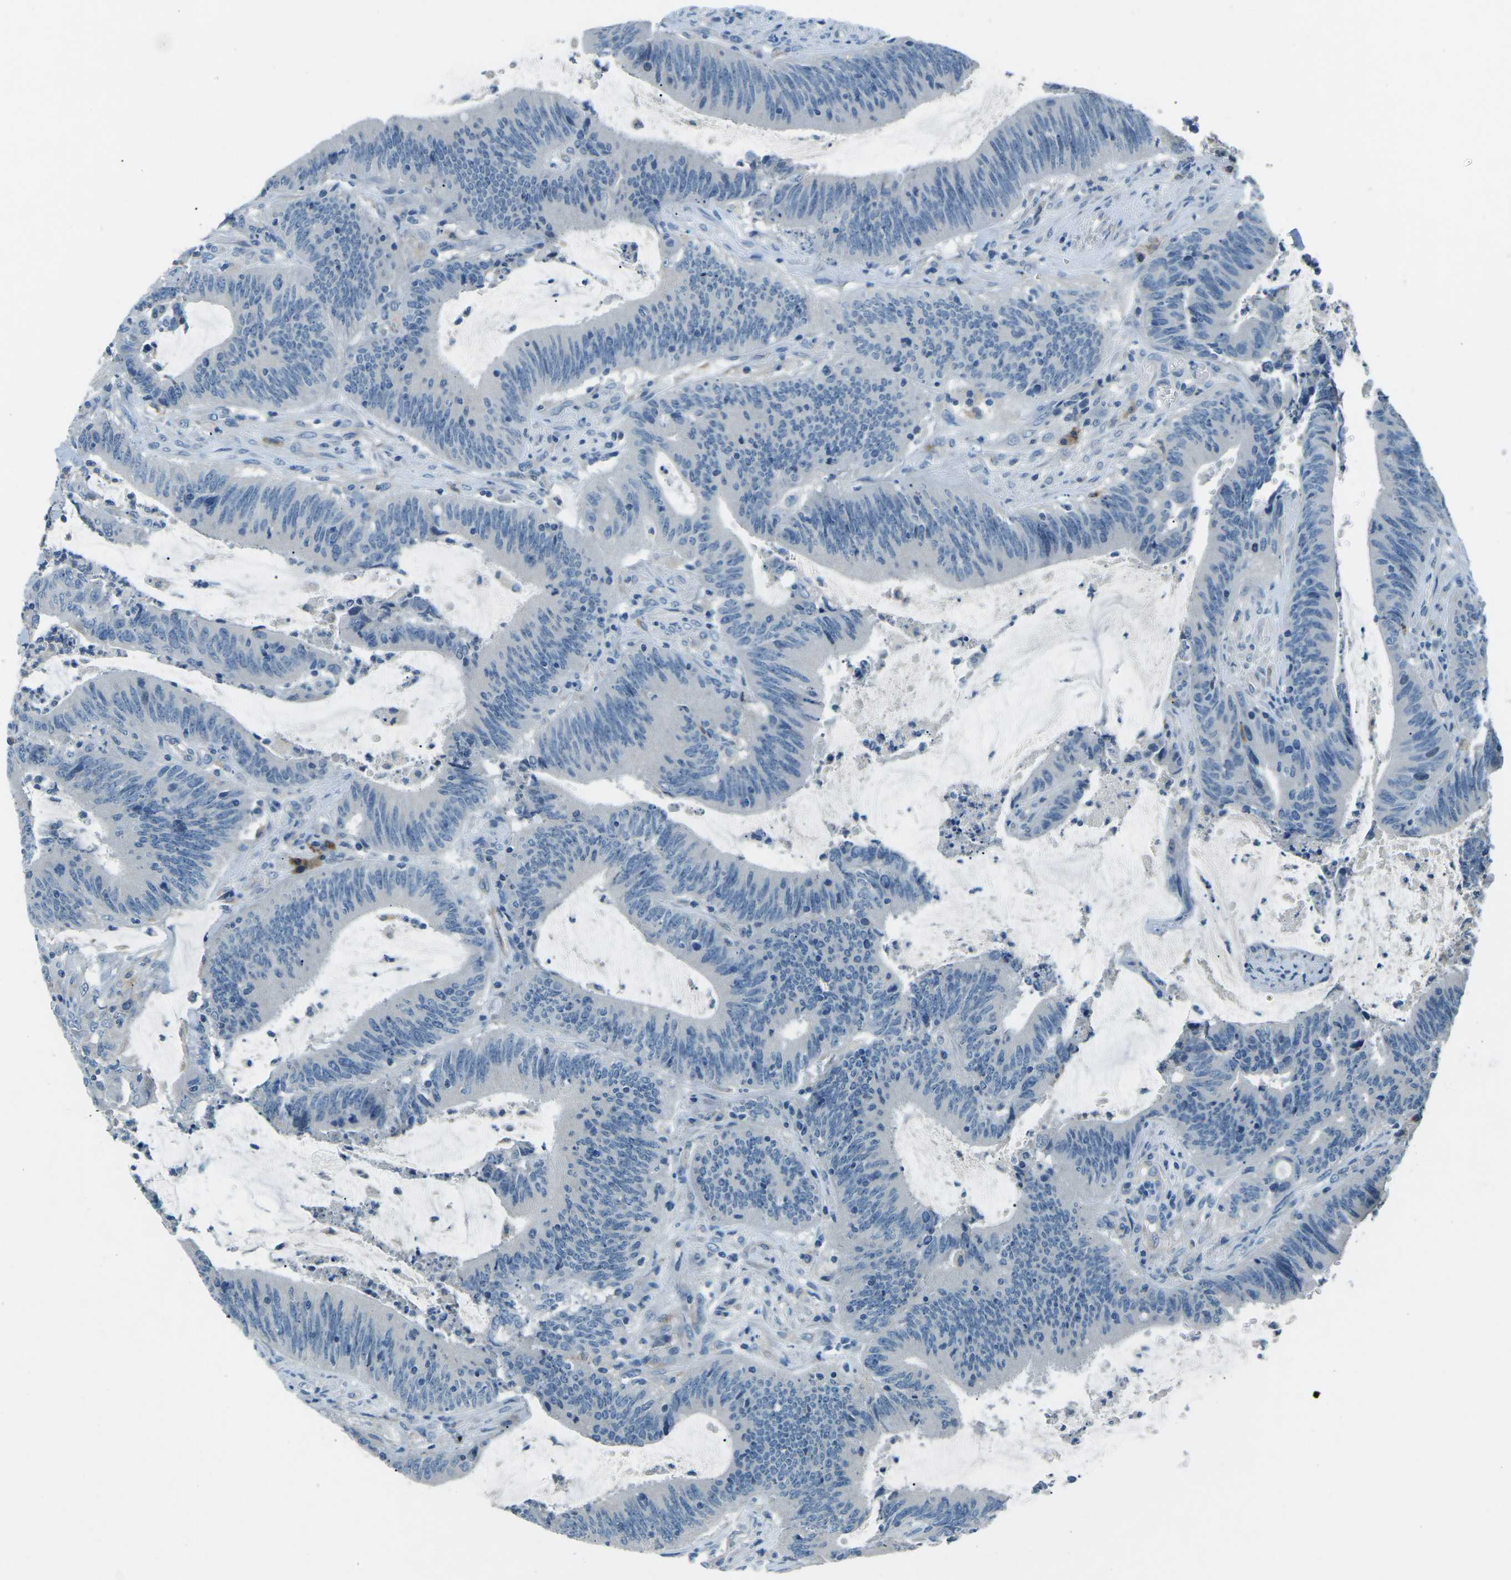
{"staining": {"intensity": "negative", "quantity": "none", "location": "none"}, "tissue": "colorectal cancer", "cell_type": "Tumor cells", "image_type": "cancer", "snomed": [{"axis": "morphology", "description": "Normal tissue, NOS"}, {"axis": "morphology", "description": "Adenocarcinoma, NOS"}, {"axis": "topography", "description": "Rectum"}], "caption": "Adenocarcinoma (colorectal) stained for a protein using IHC exhibits no staining tumor cells.", "gene": "CD1D", "patient": {"sex": "female", "age": 66}}